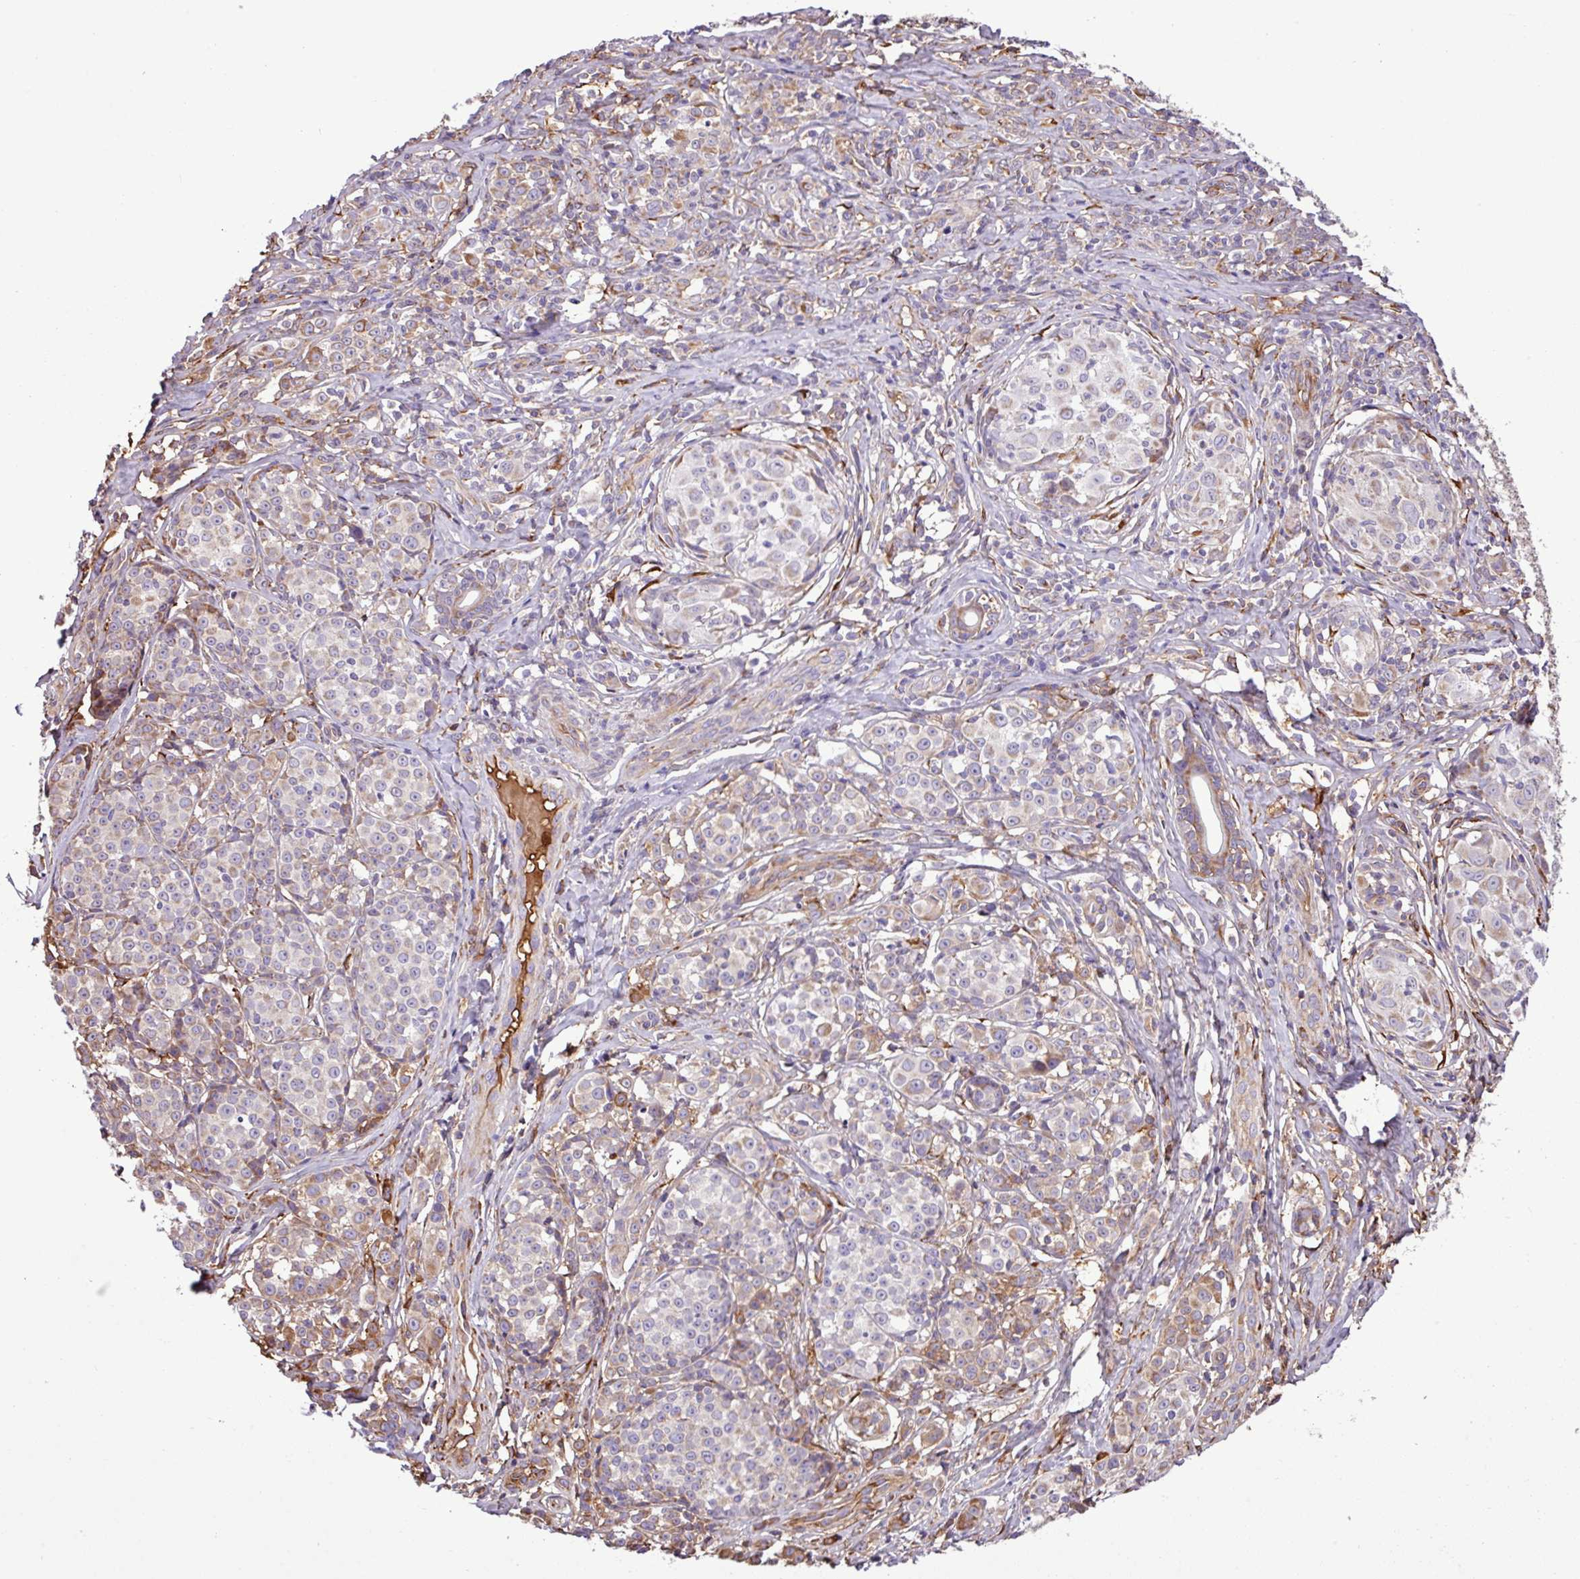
{"staining": {"intensity": "moderate", "quantity": "25%-75%", "location": "cytoplasmic/membranous"}, "tissue": "melanoma", "cell_type": "Tumor cells", "image_type": "cancer", "snomed": [{"axis": "morphology", "description": "Malignant melanoma, NOS"}, {"axis": "topography", "description": "Skin"}], "caption": "Malignant melanoma tissue displays moderate cytoplasmic/membranous staining in approximately 25%-75% of tumor cells", "gene": "CWH43", "patient": {"sex": "female", "age": 35}}